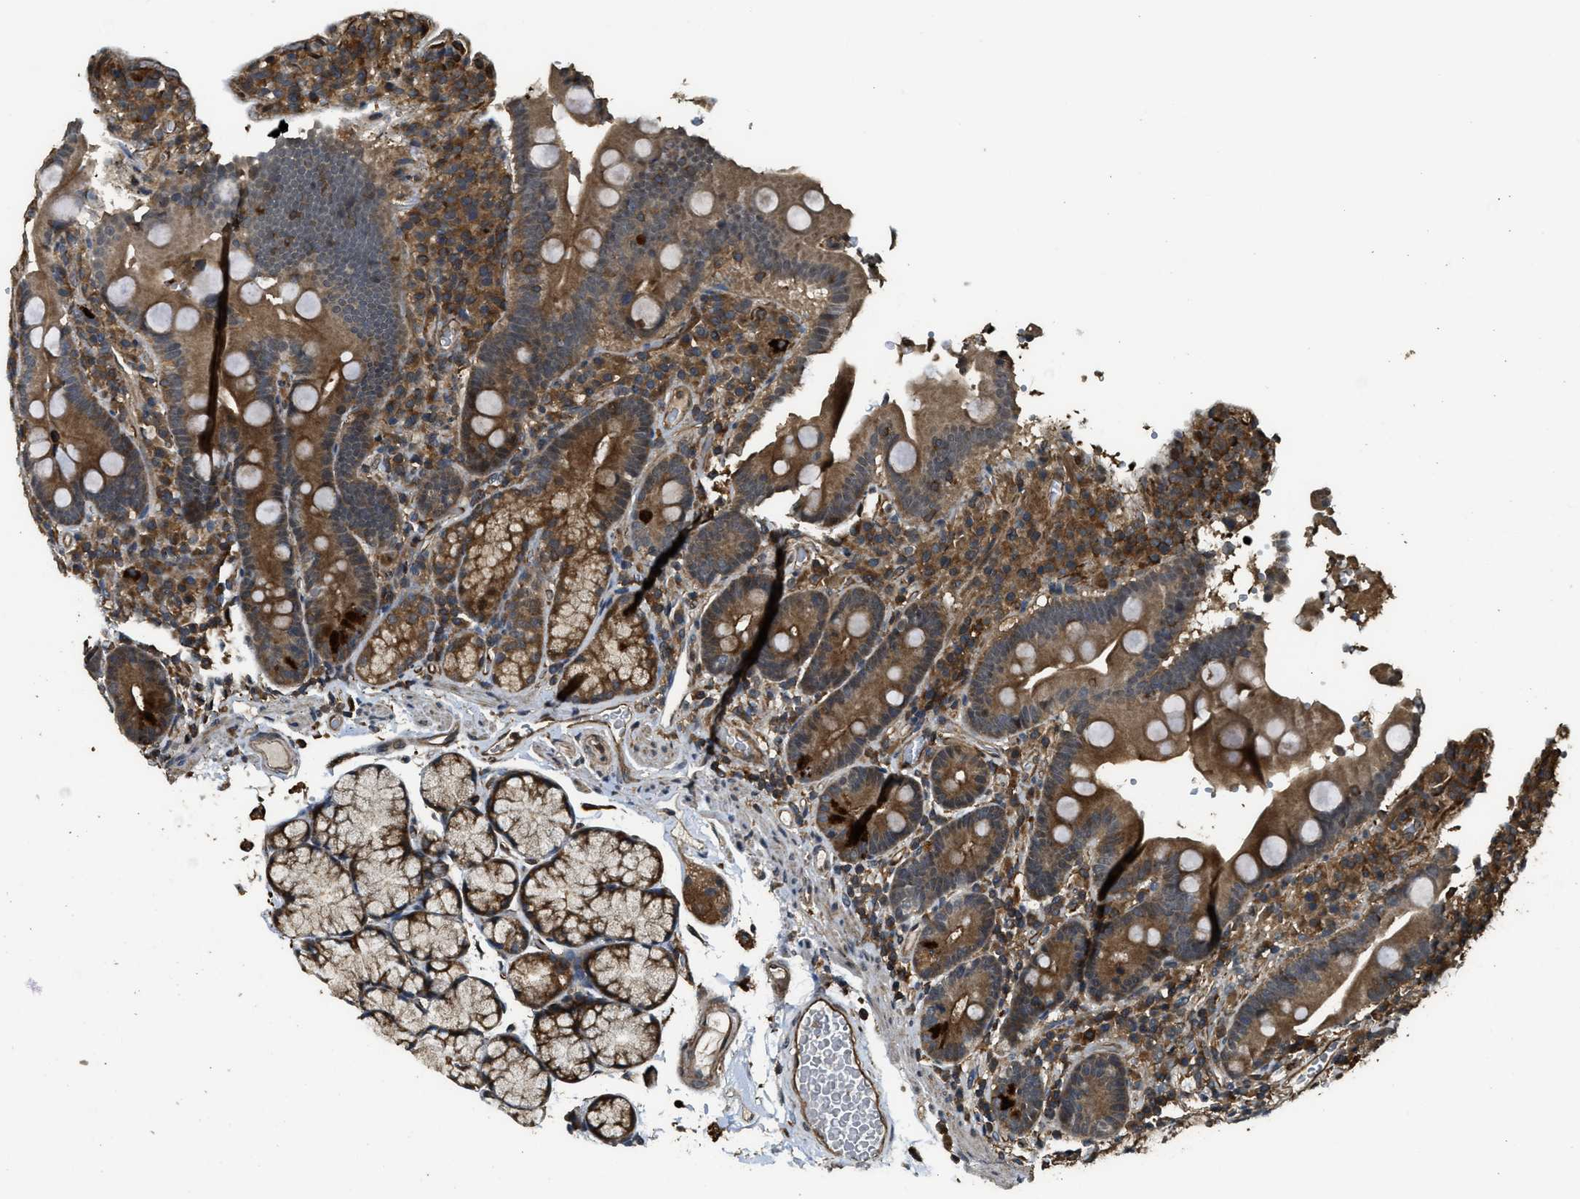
{"staining": {"intensity": "moderate", "quantity": ">75%", "location": "cytoplasmic/membranous"}, "tissue": "duodenum", "cell_type": "Glandular cells", "image_type": "normal", "snomed": [{"axis": "morphology", "description": "Normal tissue, NOS"}, {"axis": "topography", "description": "Small intestine, NOS"}], "caption": "Immunohistochemistry (IHC) of unremarkable human duodenum displays medium levels of moderate cytoplasmic/membranous expression in about >75% of glandular cells. Nuclei are stained in blue.", "gene": "PPP6R3", "patient": {"sex": "female", "age": 71}}